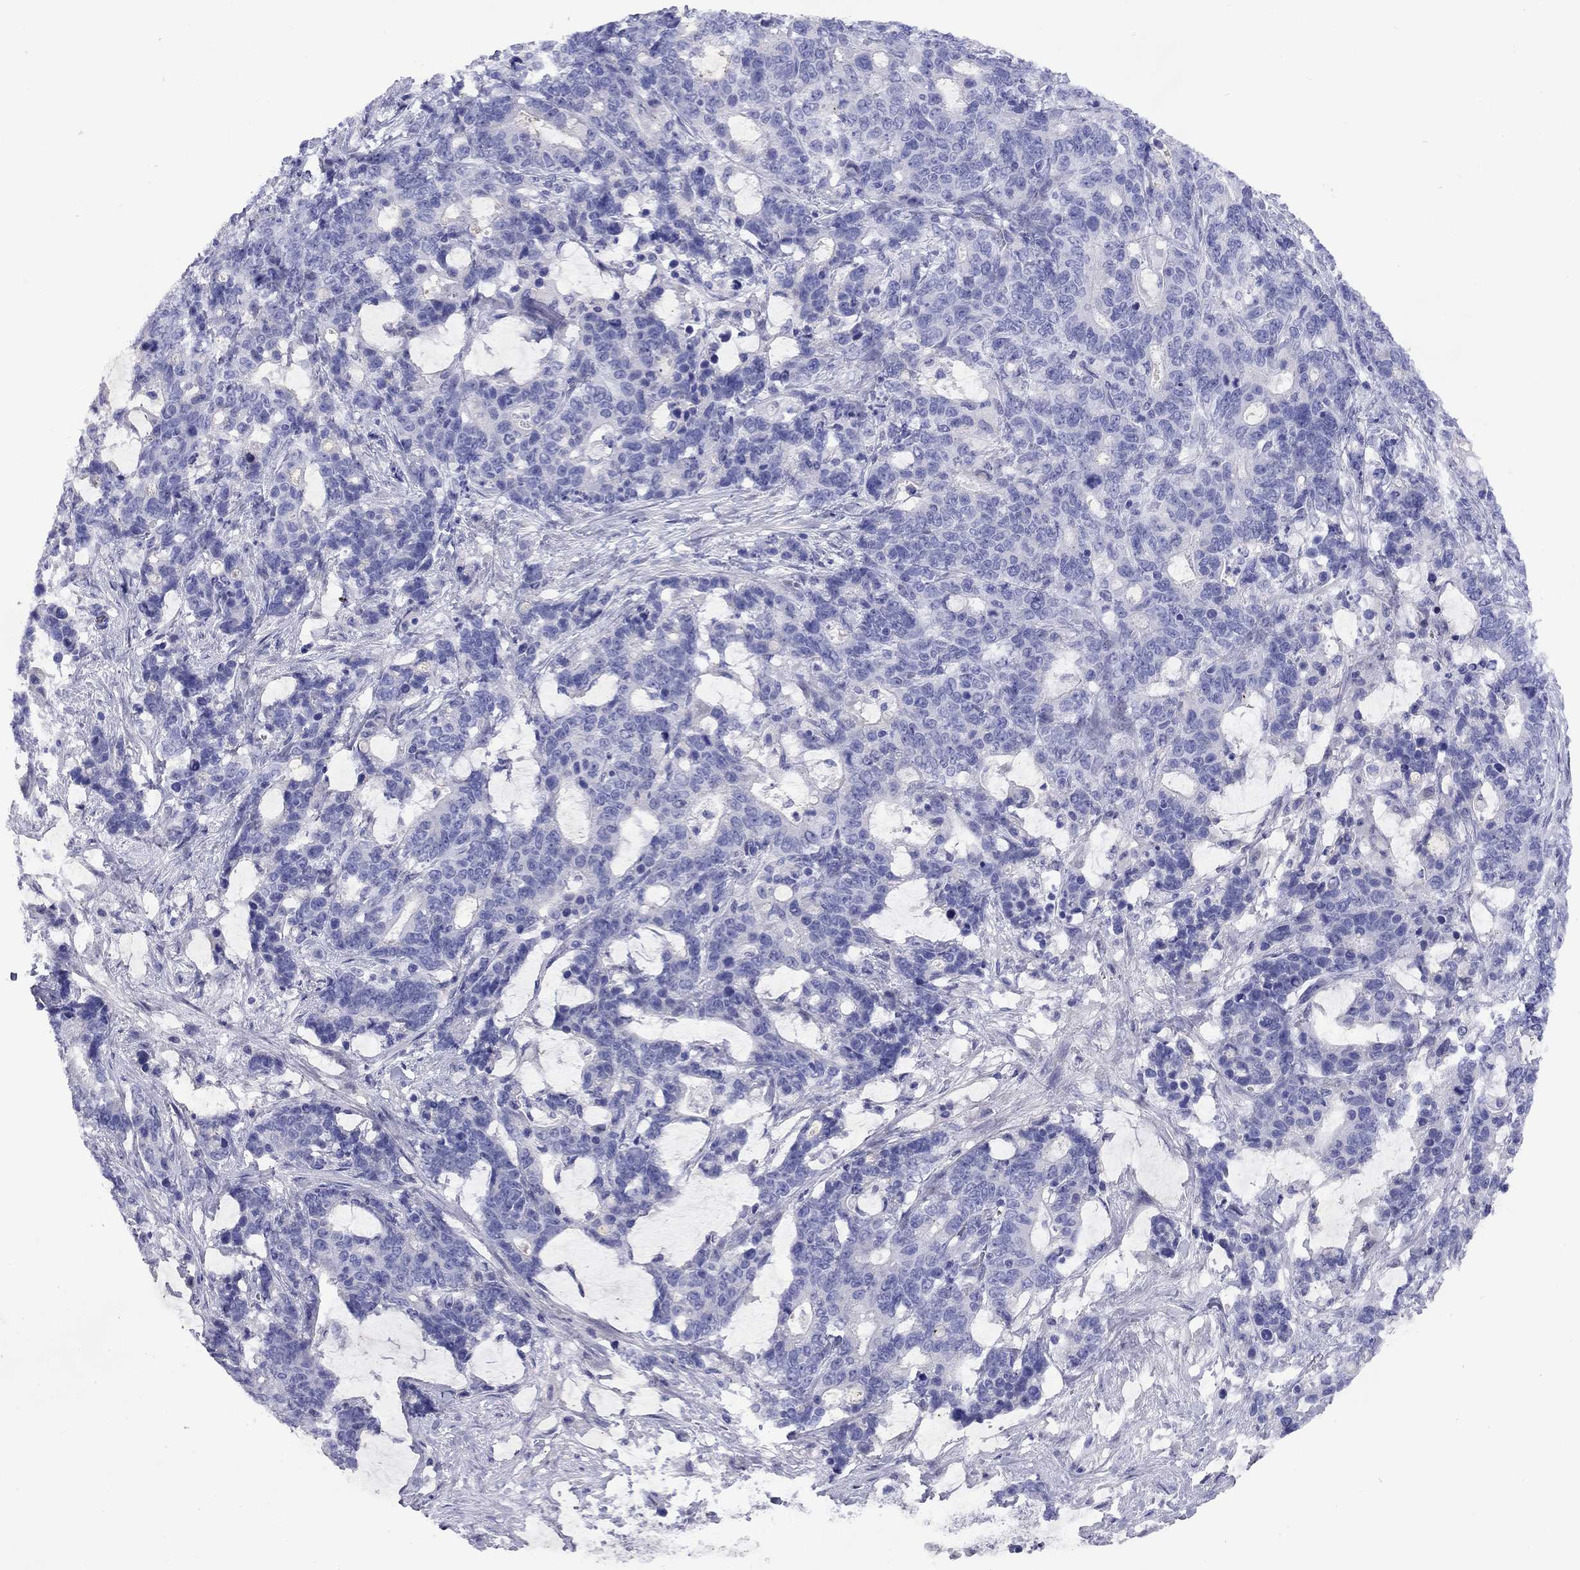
{"staining": {"intensity": "negative", "quantity": "none", "location": "none"}, "tissue": "stomach cancer", "cell_type": "Tumor cells", "image_type": "cancer", "snomed": [{"axis": "morphology", "description": "Normal tissue, NOS"}, {"axis": "morphology", "description": "Adenocarcinoma, NOS"}, {"axis": "topography", "description": "Stomach"}], "caption": "DAB immunohistochemical staining of stomach cancer reveals no significant positivity in tumor cells. Nuclei are stained in blue.", "gene": "CMYA5", "patient": {"sex": "female", "age": 64}}